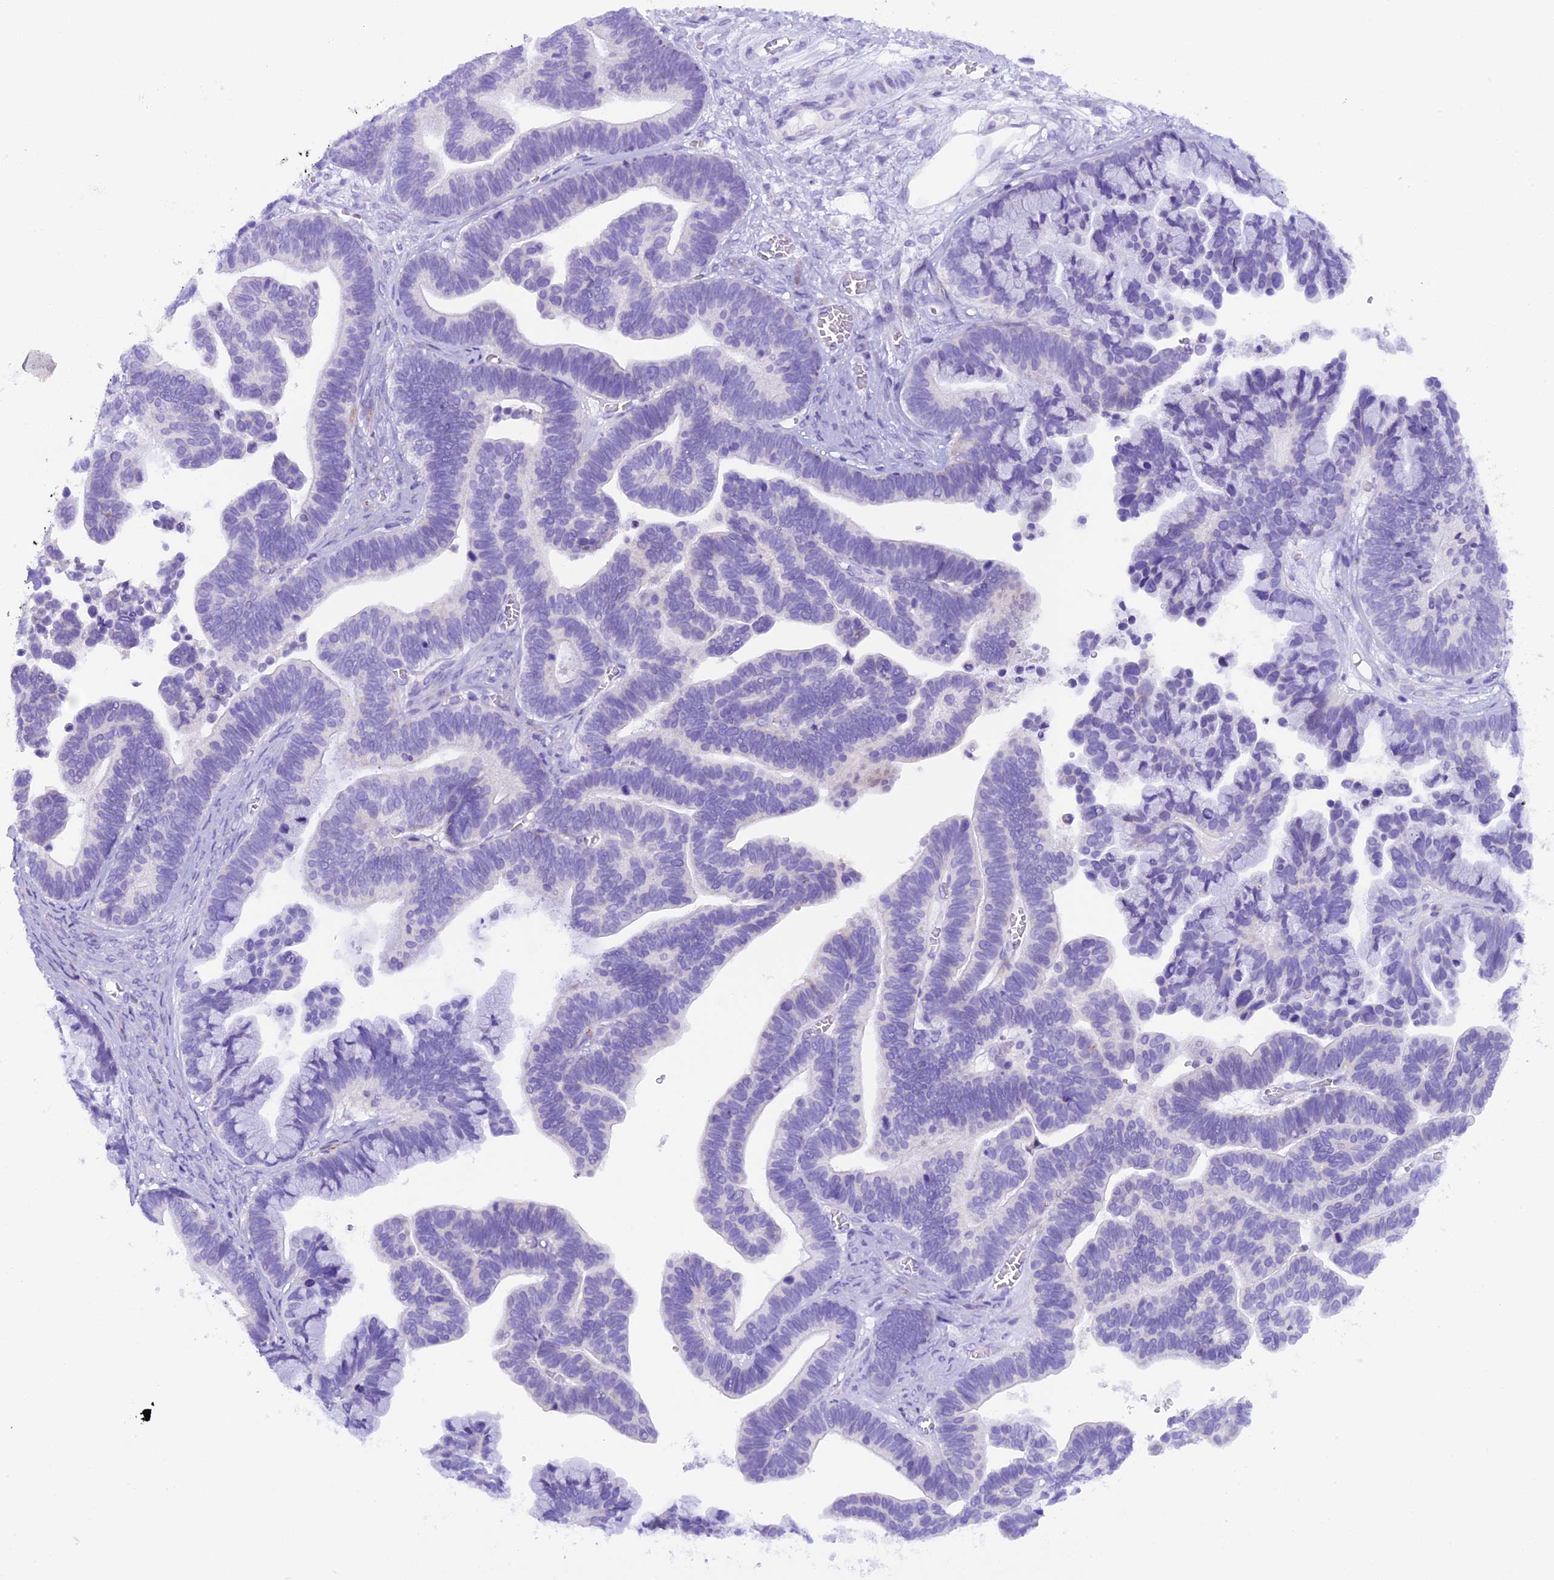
{"staining": {"intensity": "negative", "quantity": "none", "location": "none"}, "tissue": "ovarian cancer", "cell_type": "Tumor cells", "image_type": "cancer", "snomed": [{"axis": "morphology", "description": "Cystadenocarcinoma, serous, NOS"}, {"axis": "topography", "description": "Ovary"}], "caption": "This is an immunohistochemistry (IHC) photomicrograph of ovarian cancer (serous cystadenocarcinoma). There is no staining in tumor cells.", "gene": "RTTN", "patient": {"sex": "female", "age": 56}}